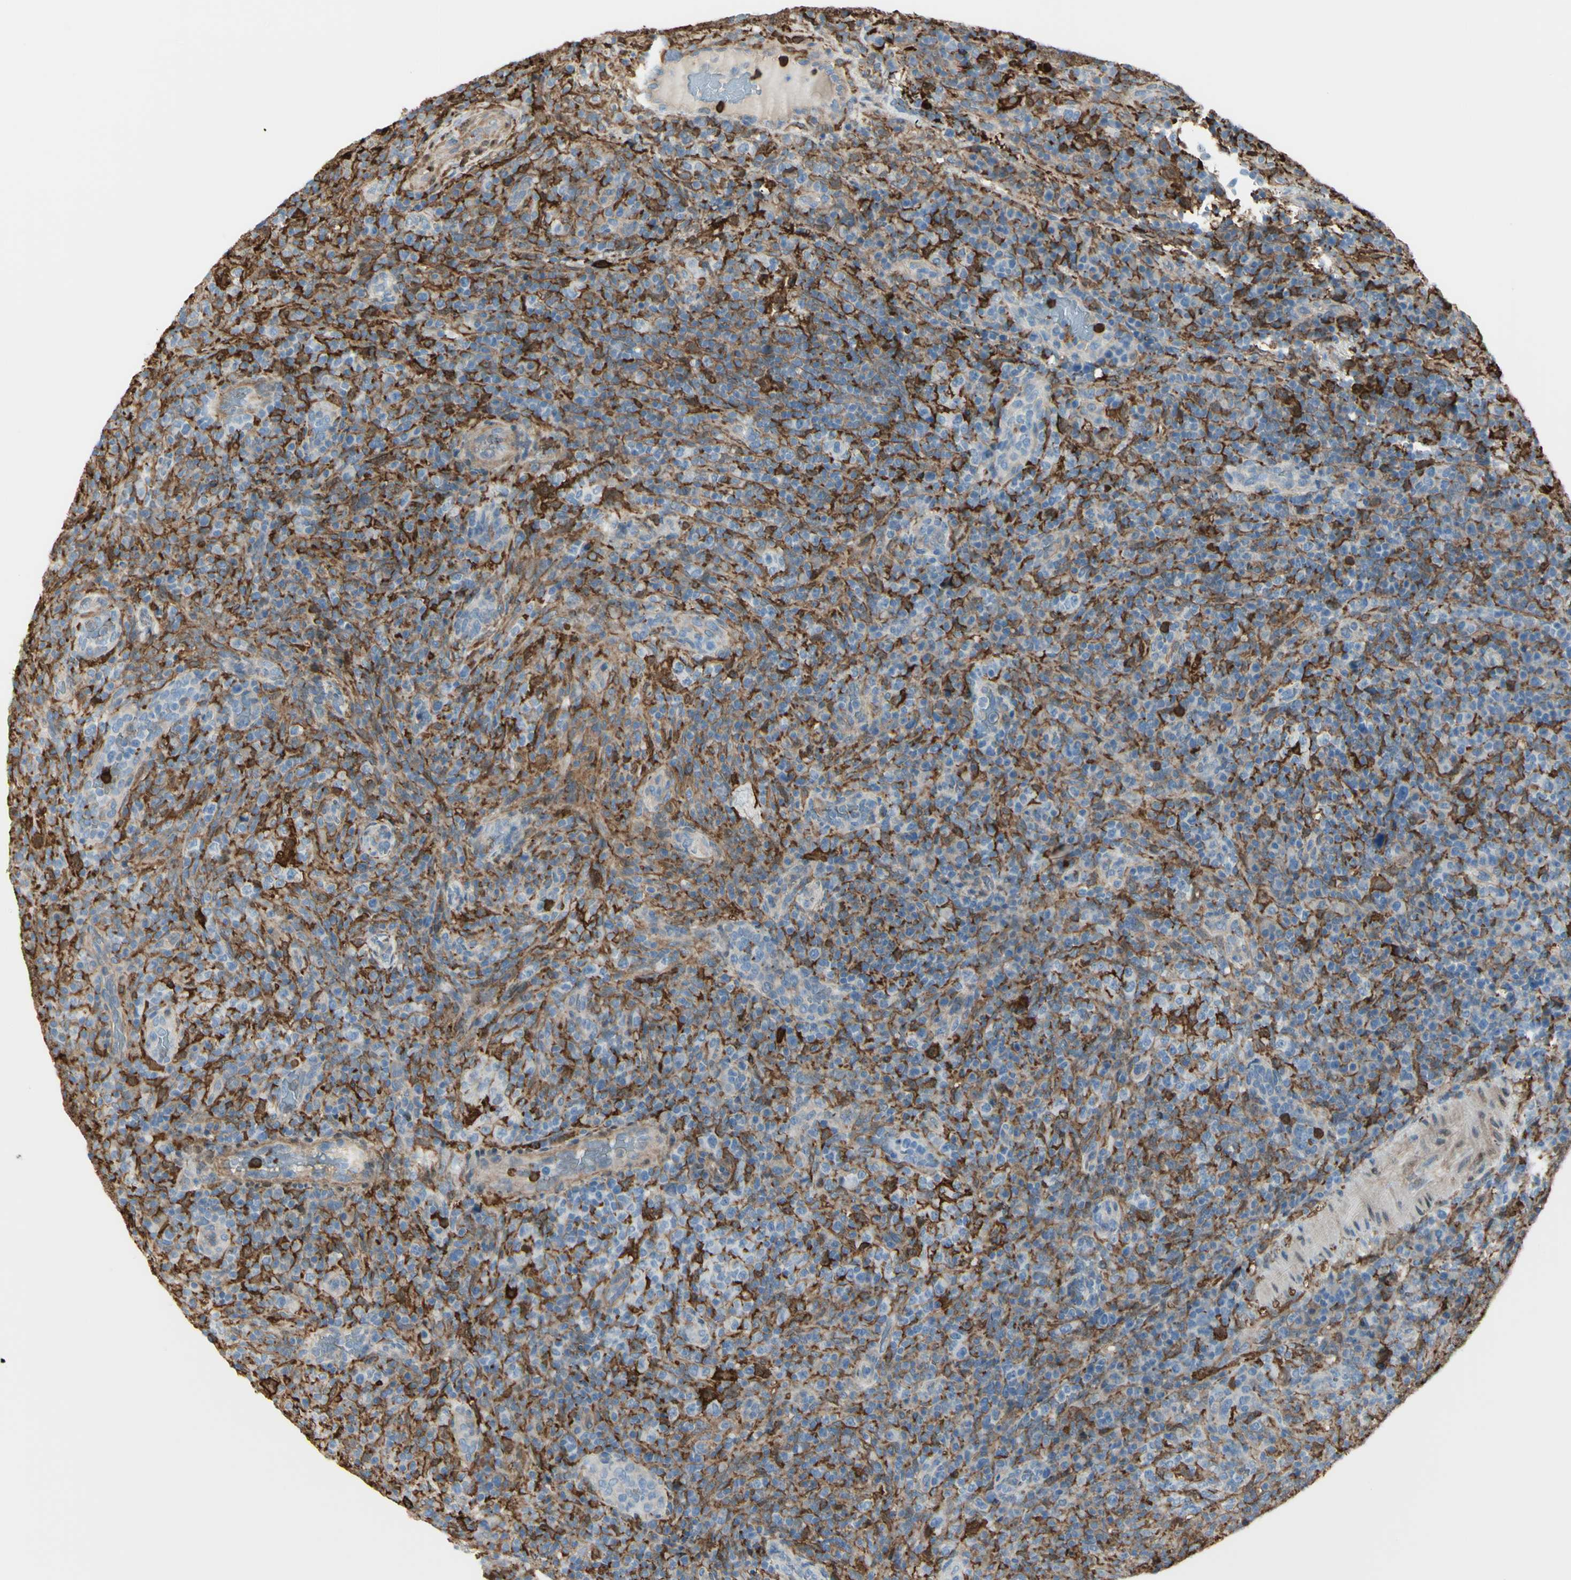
{"staining": {"intensity": "negative", "quantity": "none", "location": "none"}, "tissue": "lymphoma", "cell_type": "Tumor cells", "image_type": "cancer", "snomed": [{"axis": "morphology", "description": "Malignant lymphoma, non-Hodgkin's type, High grade"}, {"axis": "topography", "description": "Lymph node"}], "caption": "Immunohistochemical staining of lymphoma displays no significant positivity in tumor cells.", "gene": "GSN", "patient": {"sex": "female", "age": 76}}